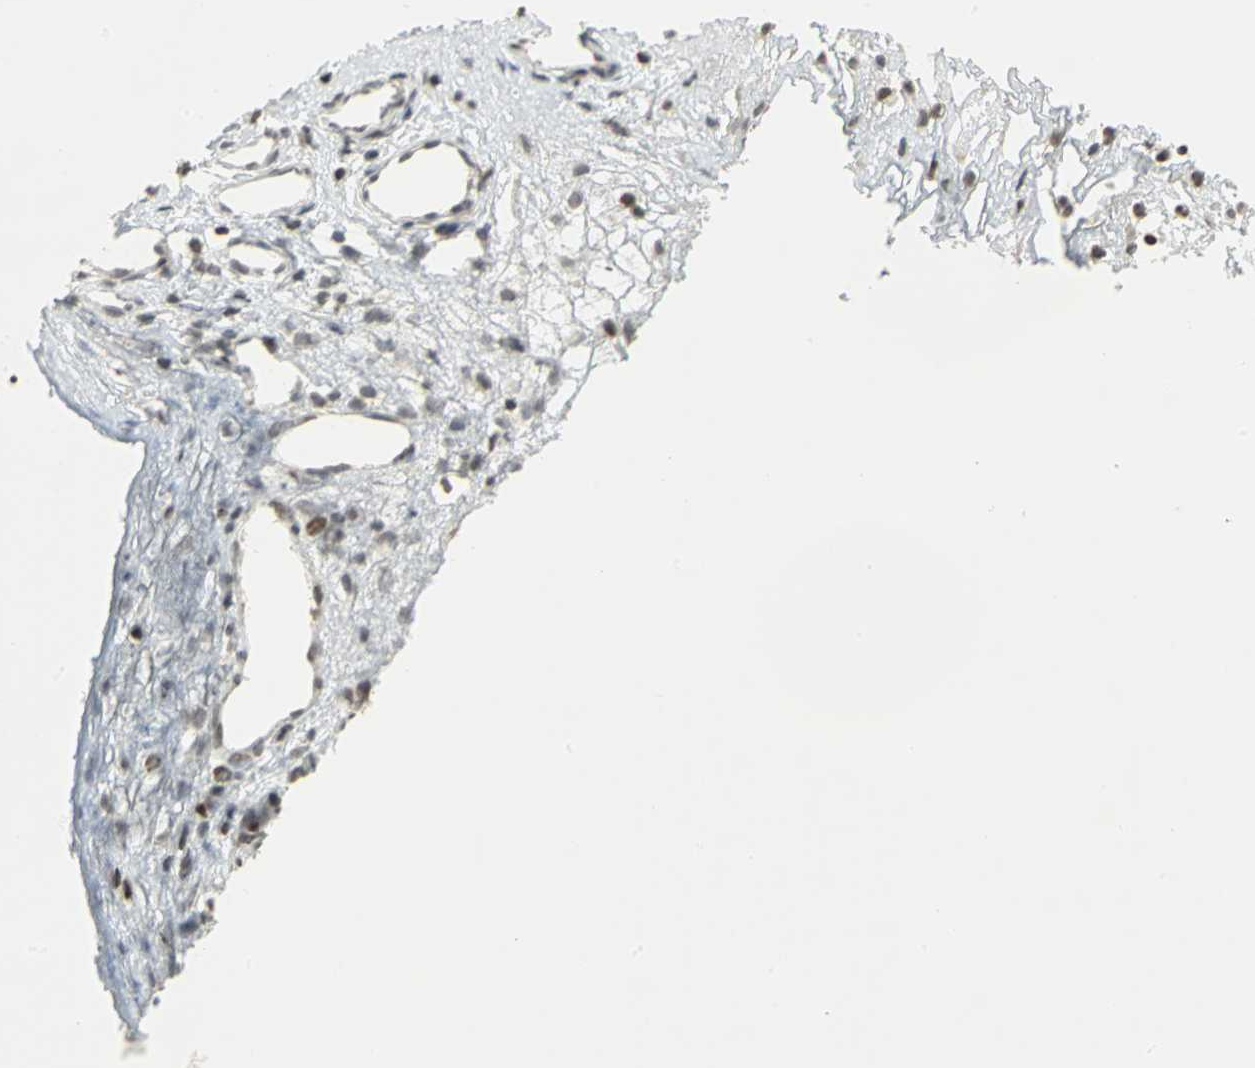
{"staining": {"intensity": "weak", "quantity": "<25%", "location": "nuclear"}, "tissue": "ovarian cancer", "cell_type": "Tumor cells", "image_type": "cancer", "snomed": [{"axis": "morphology", "description": "Carcinoma, endometroid"}, {"axis": "topography", "description": "Ovary"}], "caption": "Micrograph shows no protein staining in tumor cells of endometroid carcinoma (ovarian) tissue. (Brightfield microscopy of DAB (3,3'-diaminobenzidine) immunohistochemistry (IHC) at high magnification).", "gene": "KDM1A", "patient": {"sex": "female", "age": 42}}